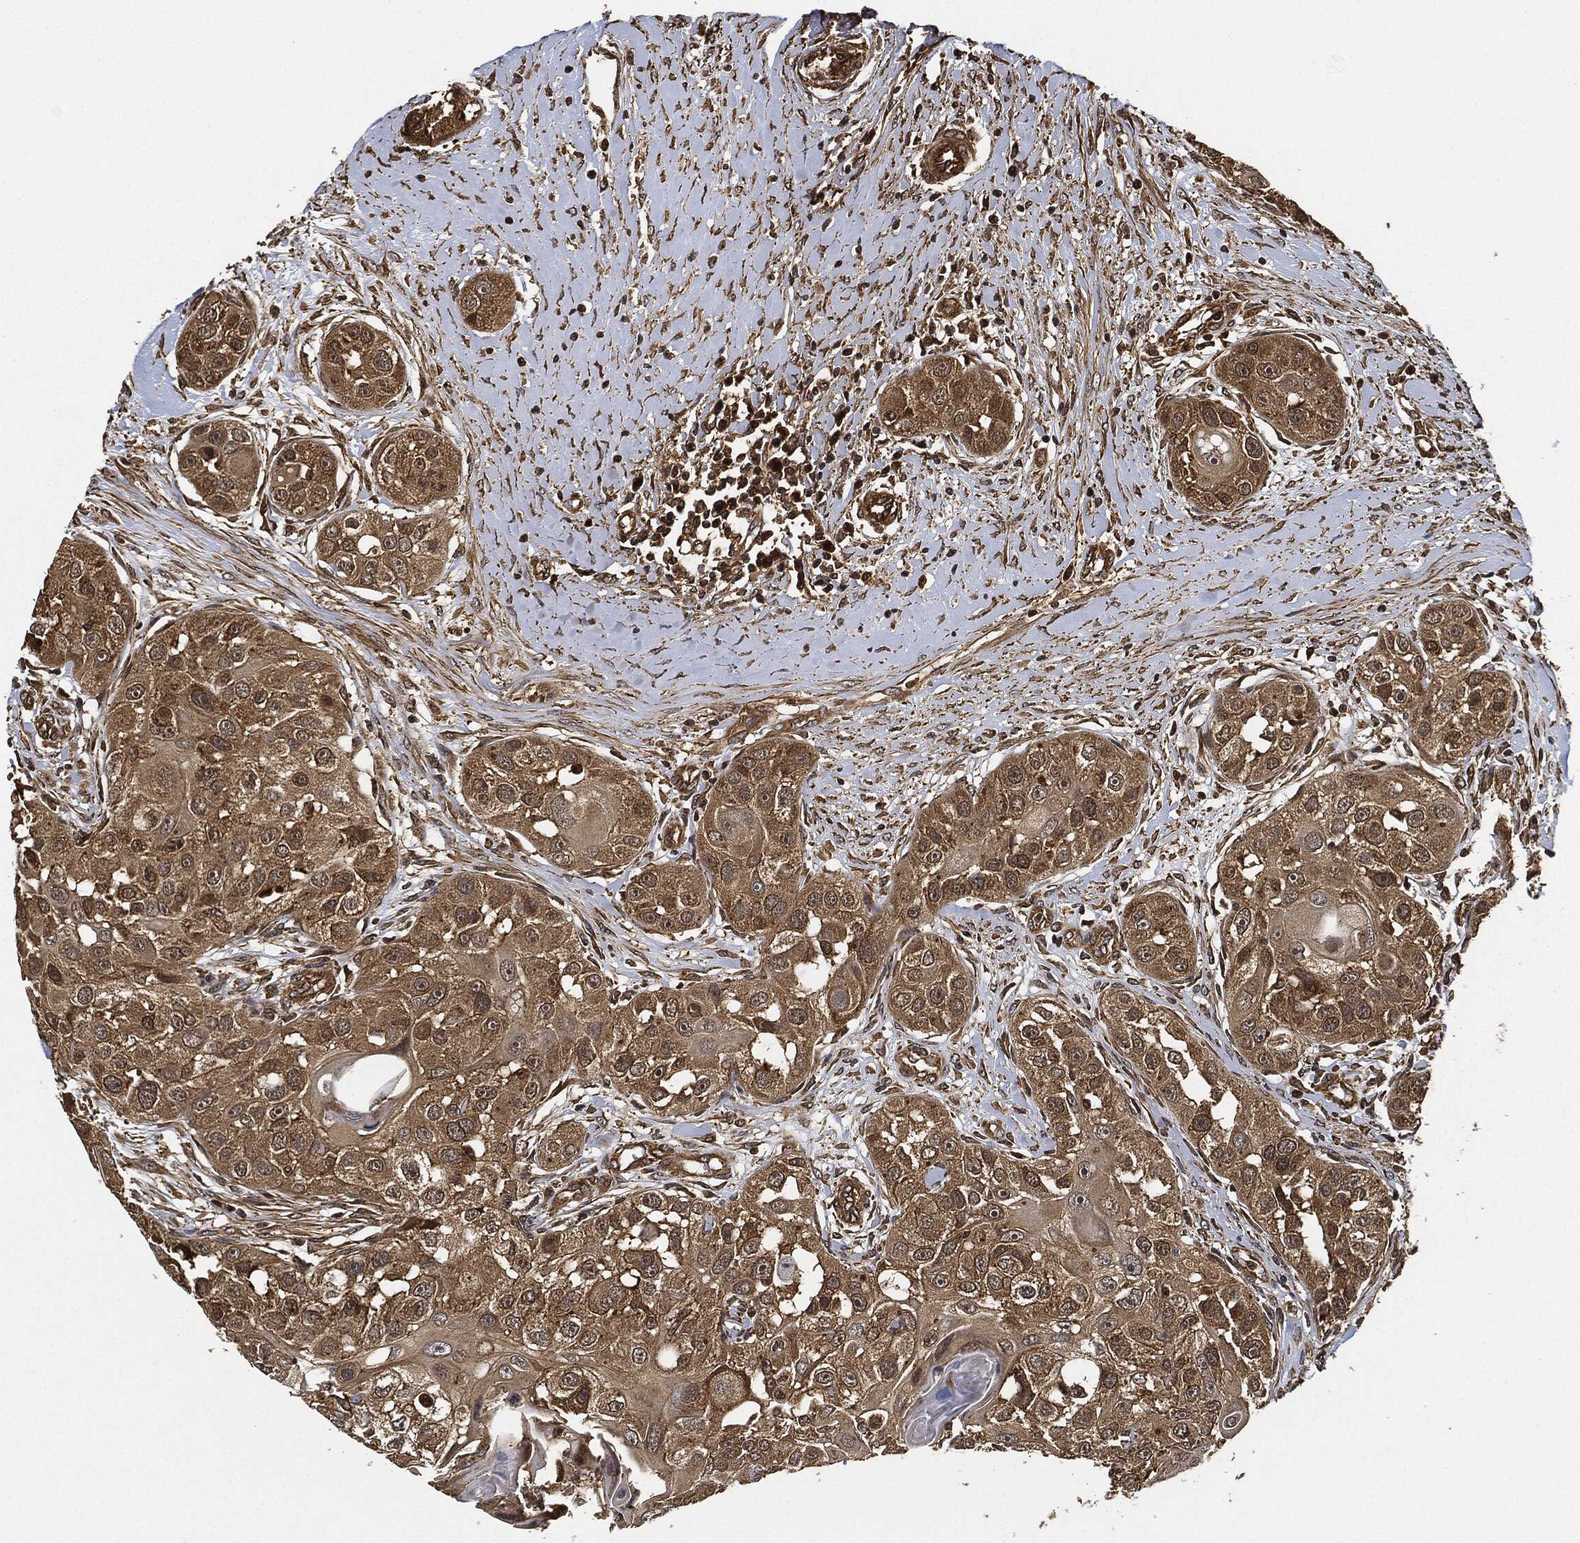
{"staining": {"intensity": "moderate", "quantity": ">75%", "location": "cytoplasmic/membranous"}, "tissue": "head and neck cancer", "cell_type": "Tumor cells", "image_type": "cancer", "snomed": [{"axis": "morphology", "description": "Normal tissue, NOS"}, {"axis": "morphology", "description": "Squamous cell carcinoma, NOS"}, {"axis": "topography", "description": "Skeletal muscle"}, {"axis": "topography", "description": "Head-Neck"}], "caption": "Protein expression analysis of head and neck cancer (squamous cell carcinoma) displays moderate cytoplasmic/membranous expression in approximately >75% of tumor cells.", "gene": "CEP290", "patient": {"sex": "male", "age": 51}}